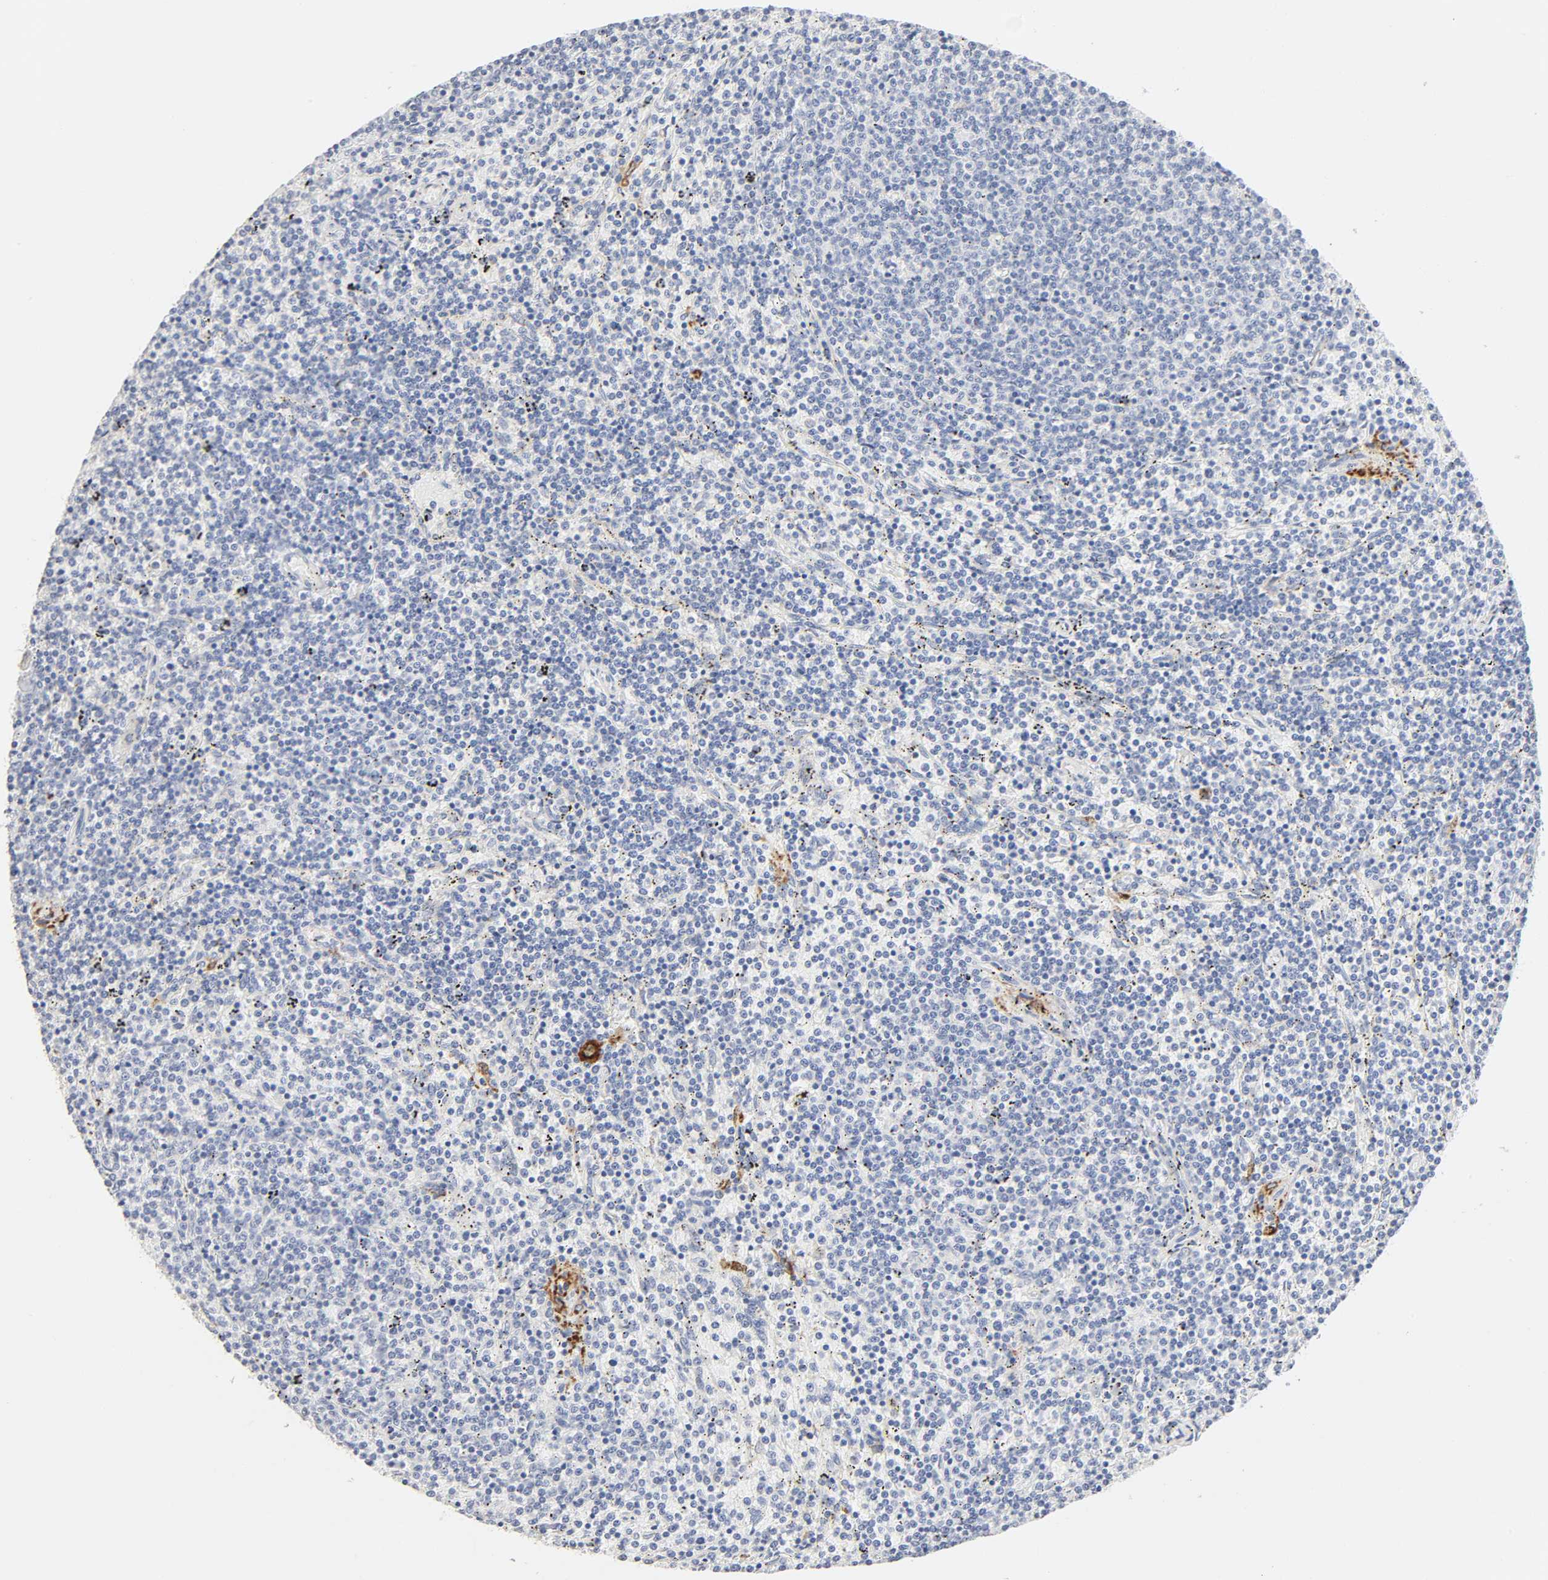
{"staining": {"intensity": "negative", "quantity": "none", "location": "none"}, "tissue": "lymphoma", "cell_type": "Tumor cells", "image_type": "cancer", "snomed": [{"axis": "morphology", "description": "Malignant lymphoma, non-Hodgkin's type, Low grade"}, {"axis": "topography", "description": "Spleen"}], "caption": "IHC of human low-grade malignant lymphoma, non-Hodgkin's type exhibits no positivity in tumor cells.", "gene": "MAGEB17", "patient": {"sex": "female", "age": 50}}